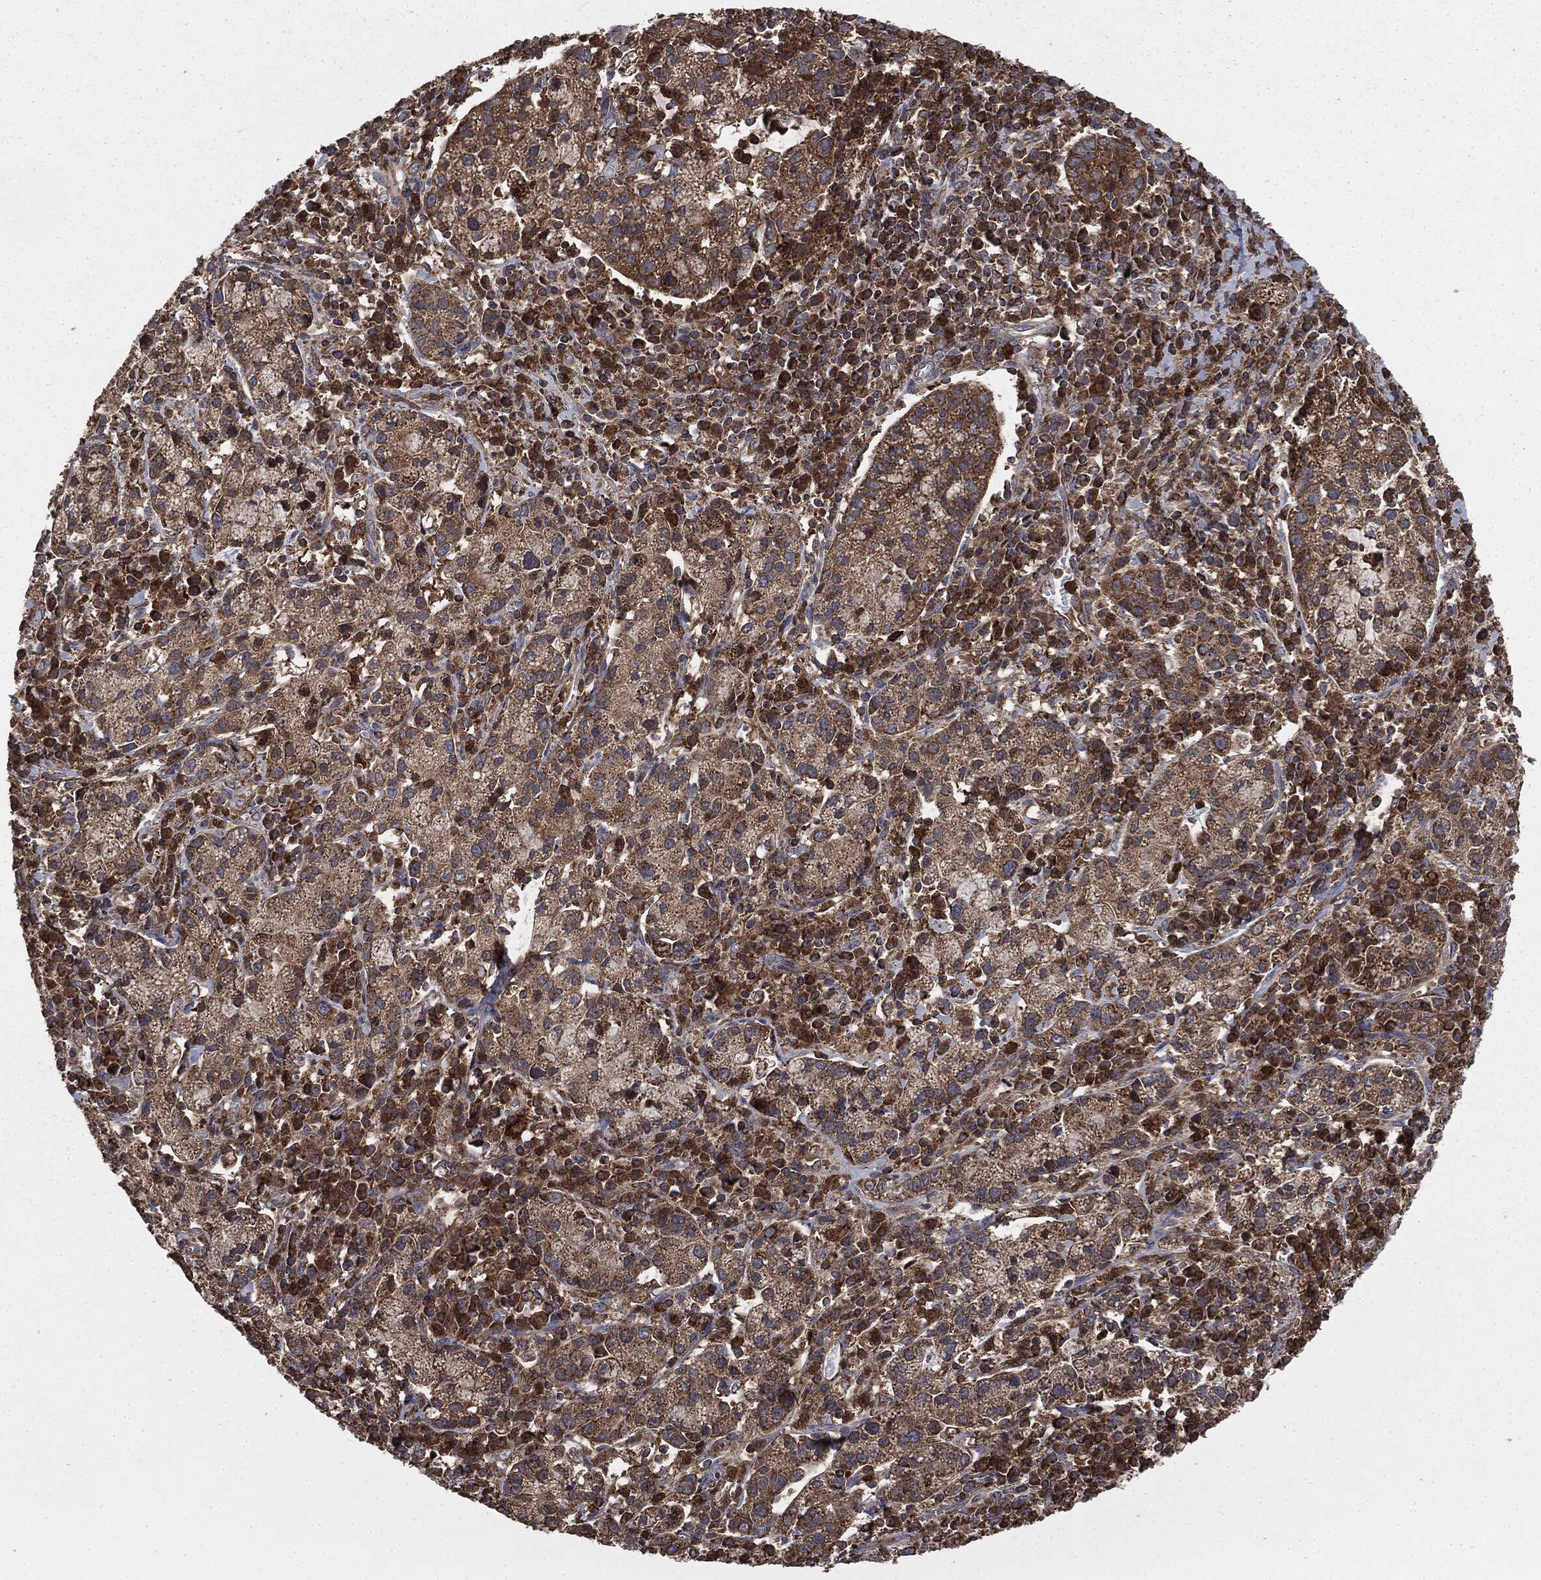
{"staining": {"intensity": "strong", "quantity": ">75%", "location": "cytoplasmic/membranous"}, "tissue": "cervical cancer", "cell_type": "Tumor cells", "image_type": "cancer", "snomed": [{"axis": "morphology", "description": "Normal tissue, NOS"}, {"axis": "morphology", "description": "Adenocarcinoma, NOS"}, {"axis": "topography", "description": "Cervix"}], "caption": "Cervical cancer (adenocarcinoma) was stained to show a protein in brown. There is high levels of strong cytoplasmic/membranous positivity in approximately >75% of tumor cells.", "gene": "MAPK6", "patient": {"sex": "female", "age": 44}}